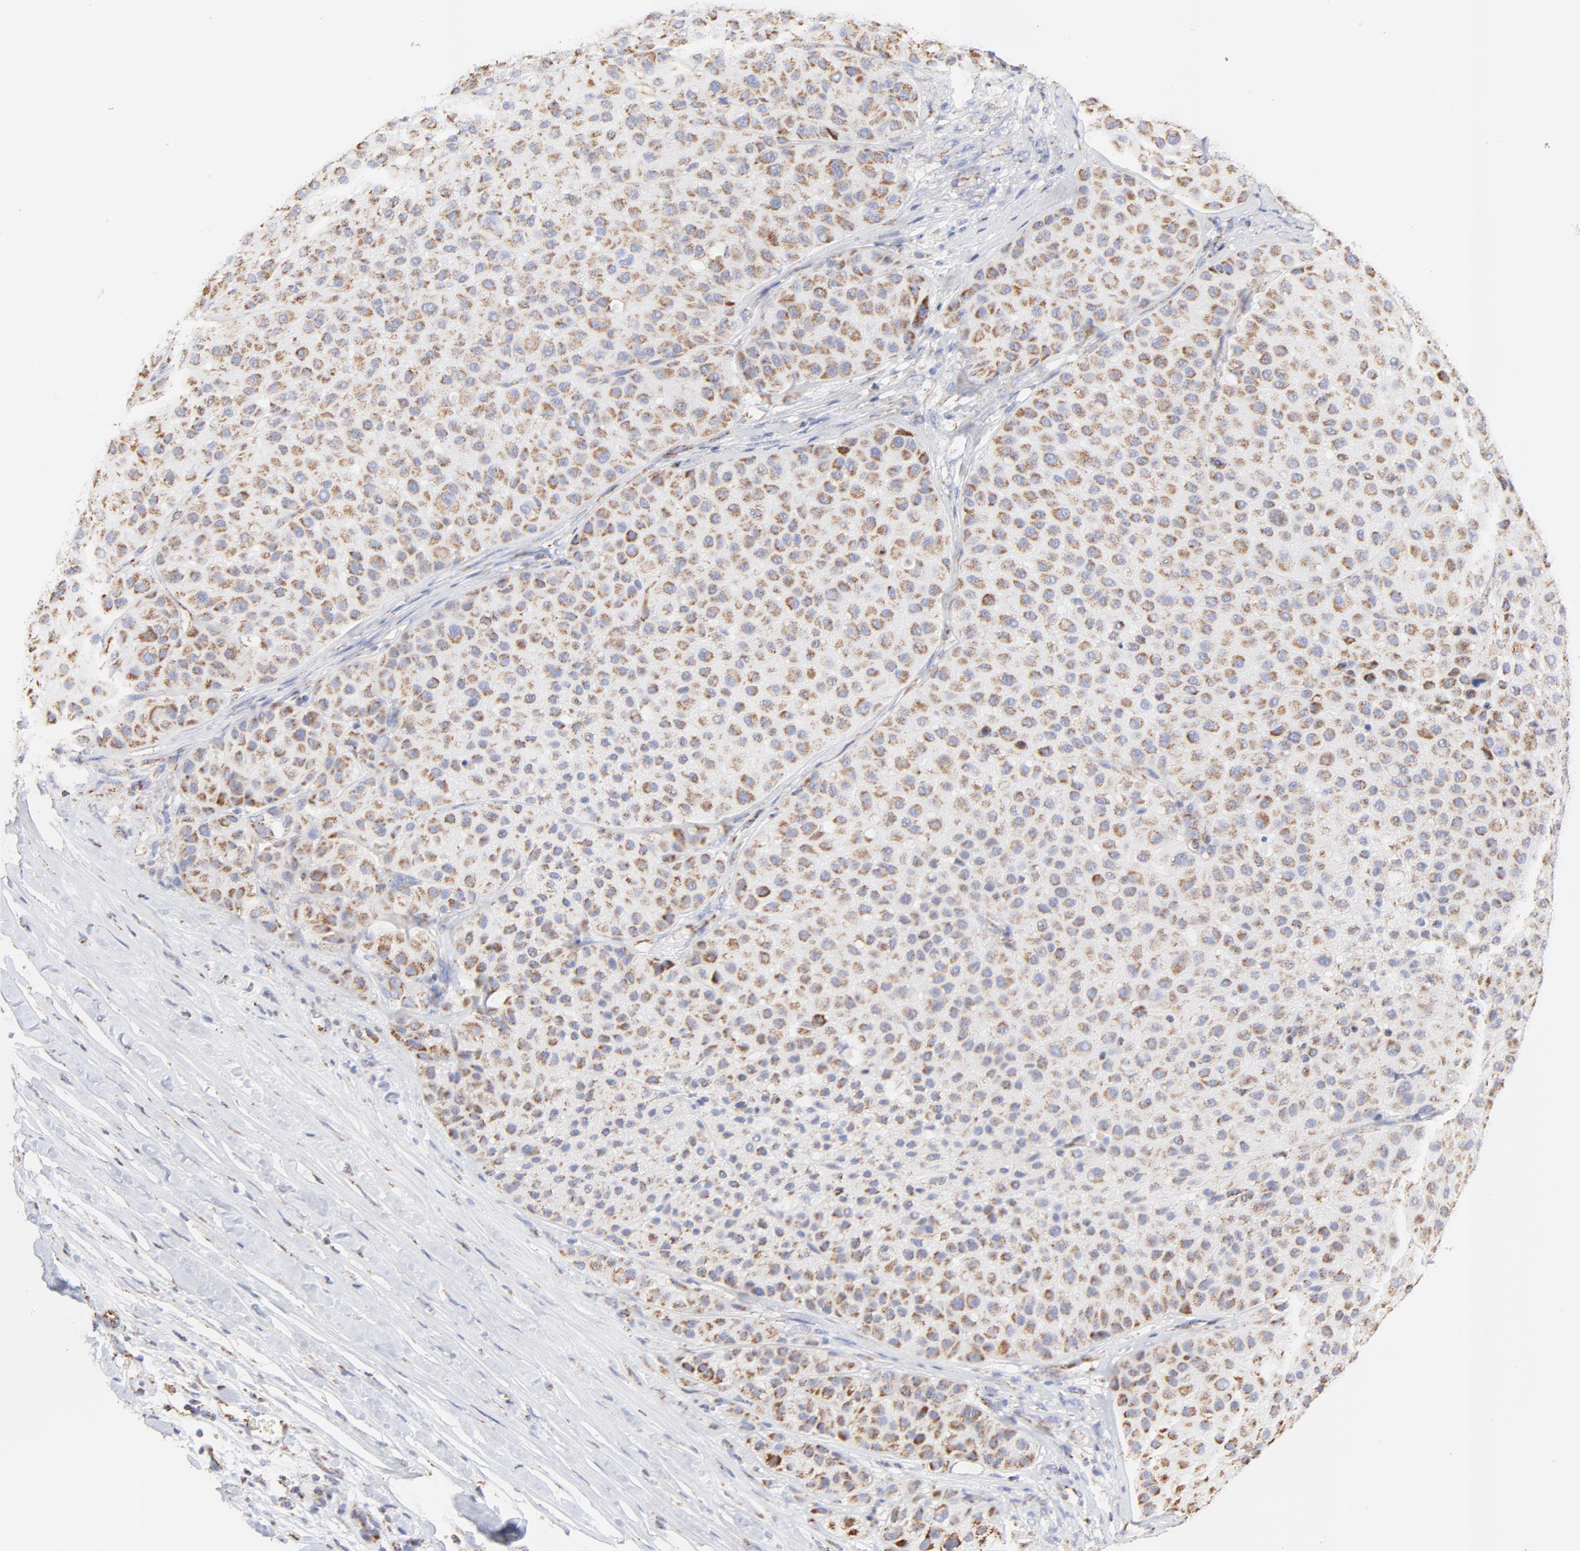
{"staining": {"intensity": "moderate", "quantity": ">75%", "location": "cytoplasmic/membranous"}, "tissue": "melanoma", "cell_type": "Tumor cells", "image_type": "cancer", "snomed": [{"axis": "morphology", "description": "Normal tissue, NOS"}, {"axis": "morphology", "description": "Malignant melanoma, Metastatic site"}, {"axis": "topography", "description": "Skin"}], "caption": "Melanoma stained for a protein (brown) exhibits moderate cytoplasmic/membranous positive staining in about >75% of tumor cells.", "gene": "COX4I1", "patient": {"sex": "male", "age": 41}}